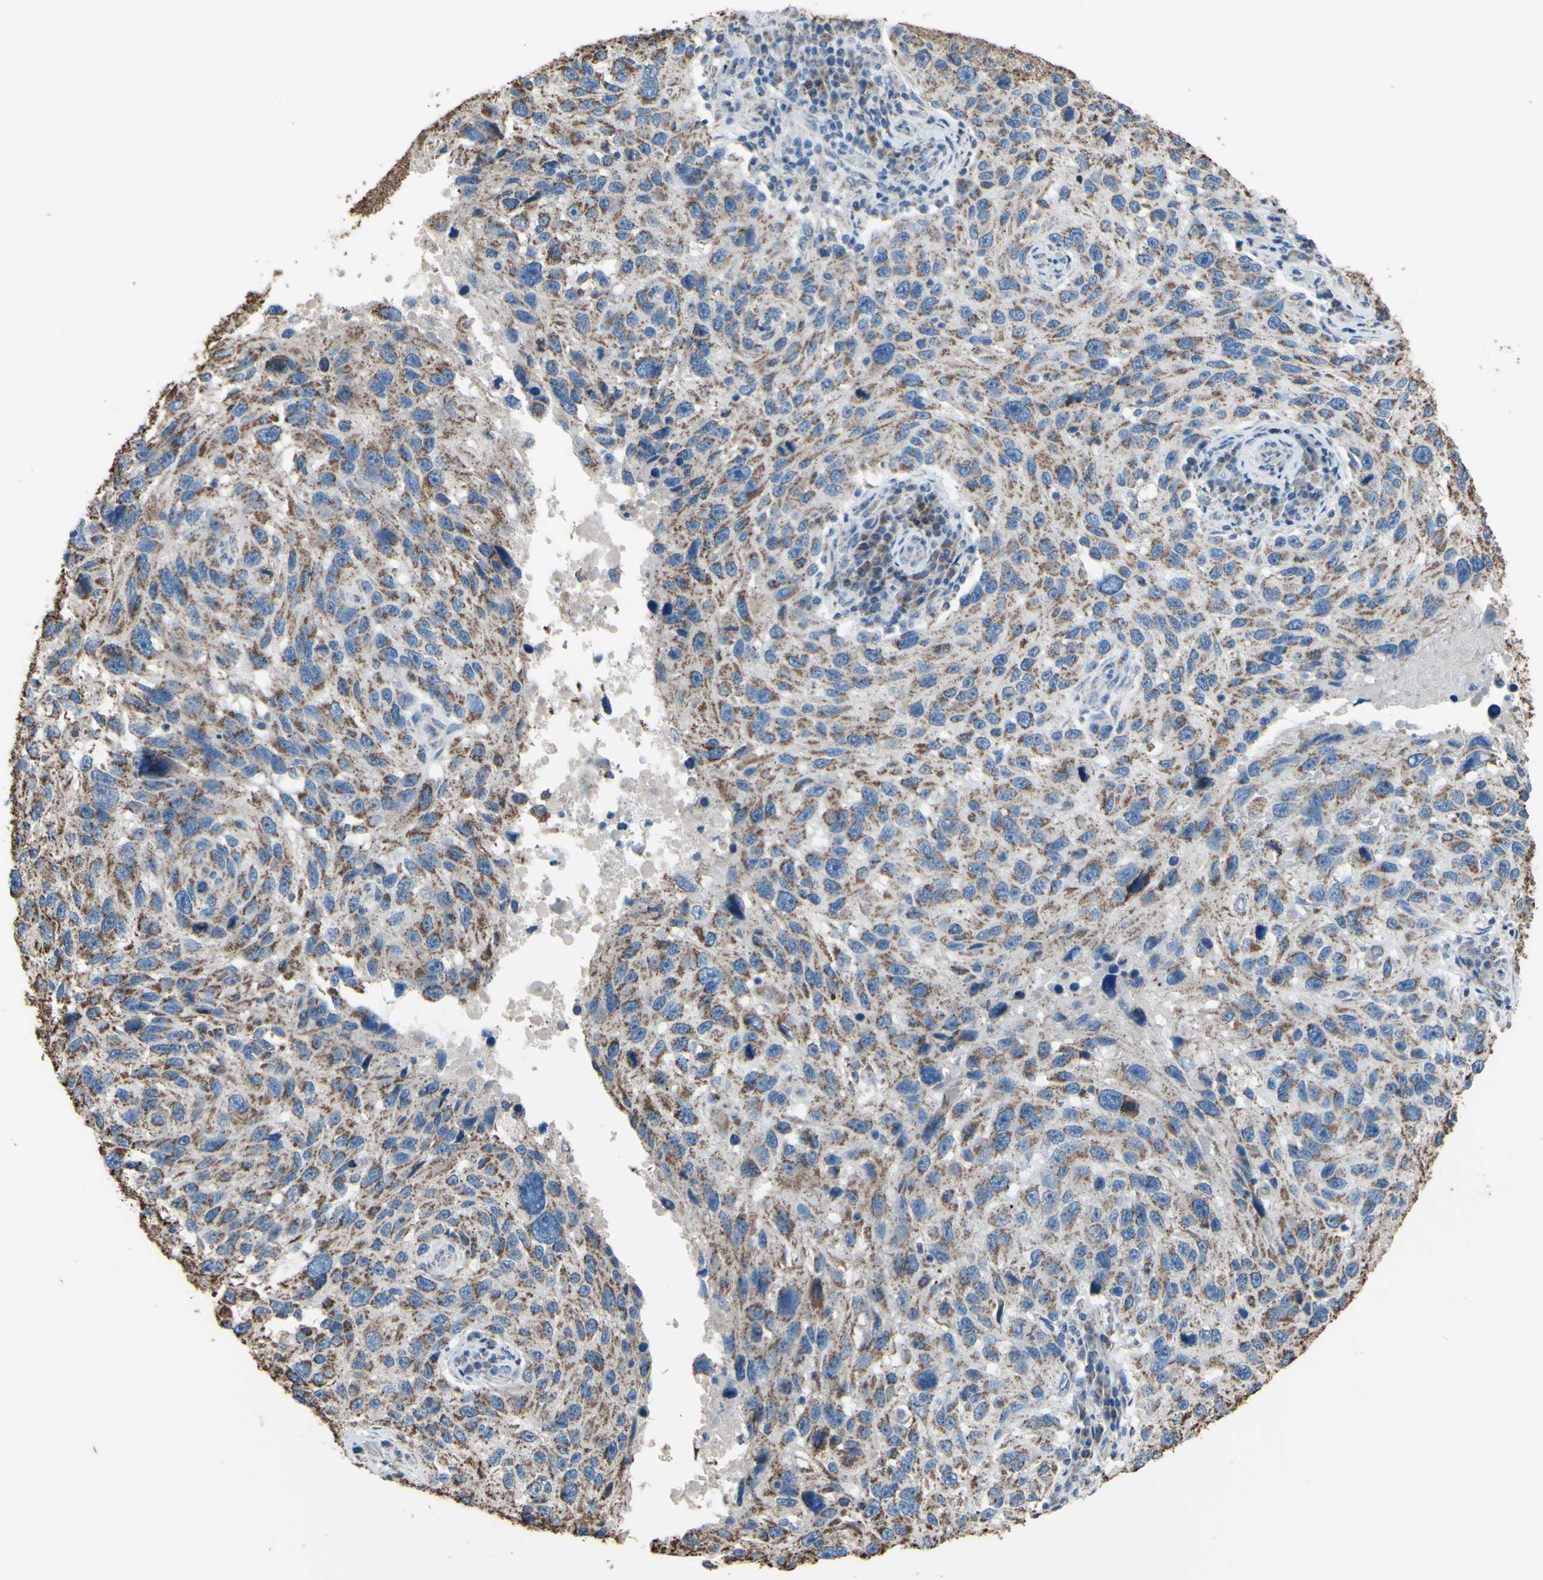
{"staining": {"intensity": "moderate", "quantity": "25%-75%", "location": "cytoplasmic/membranous"}, "tissue": "melanoma", "cell_type": "Tumor cells", "image_type": "cancer", "snomed": [{"axis": "morphology", "description": "Malignant melanoma, NOS"}, {"axis": "topography", "description": "Skin"}], "caption": "There is medium levels of moderate cytoplasmic/membranous staining in tumor cells of melanoma, as demonstrated by immunohistochemical staining (brown color).", "gene": "CMKLR2", "patient": {"sex": "male", "age": 53}}